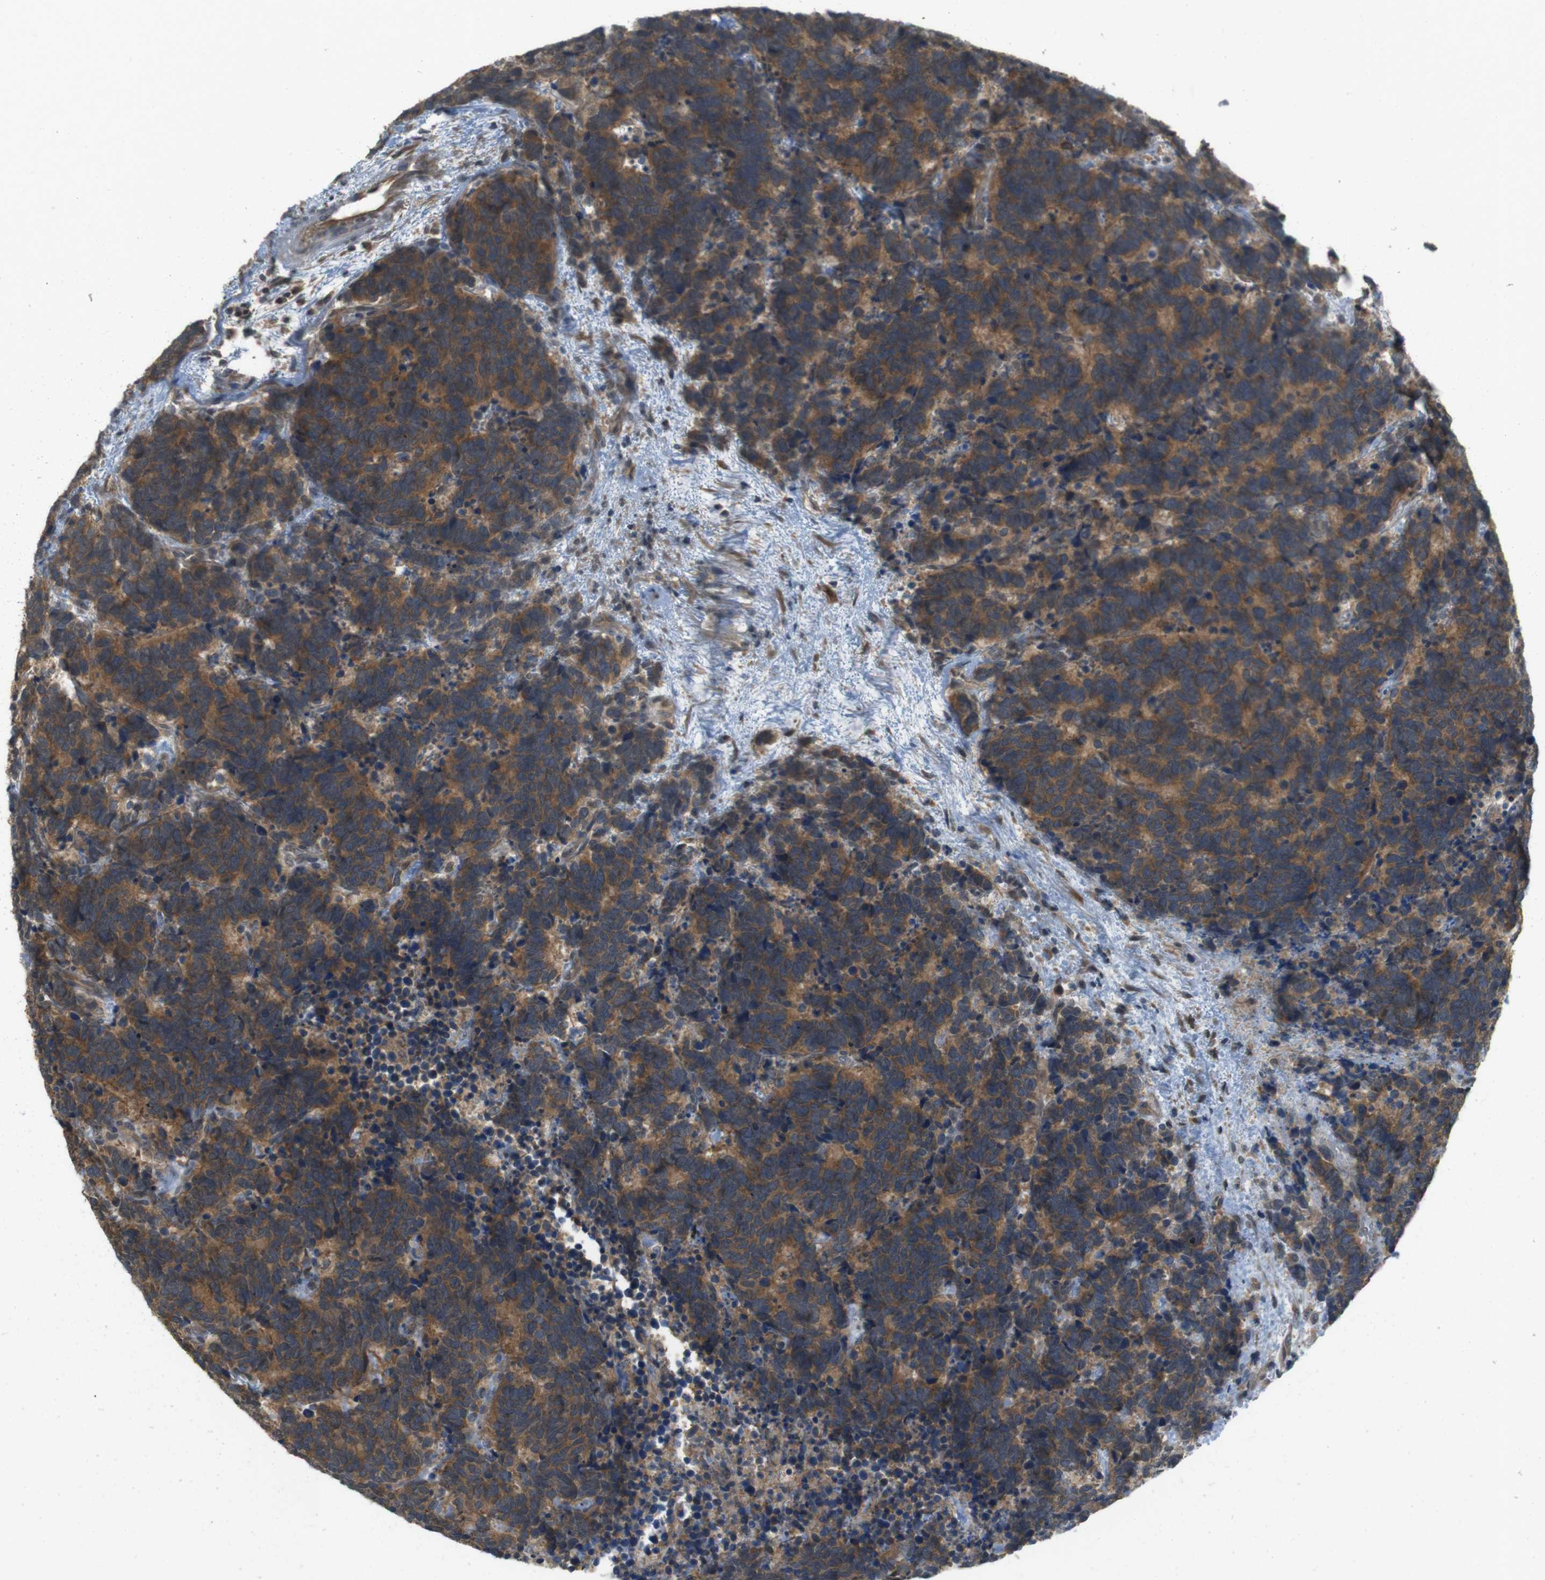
{"staining": {"intensity": "moderate", "quantity": ">75%", "location": "cytoplasmic/membranous"}, "tissue": "carcinoid", "cell_type": "Tumor cells", "image_type": "cancer", "snomed": [{"axis": "morphology", "description": "Carcinoma, NOS"}, {"axis": "morphology", "description": "Carcinoid, malignant, NOS"}, {"axis": "topography", "description": "Urinary bladder"}], "caption": "Carcinoid (malignant) was stained to show a protein in brown. There is medium levels of moderate cytoplasmic/membranous expression in approximately >75% of tumor cells. Using DAB (brown) and hematoxylin (blue) stains, captured at high magnification using brightfield microscopy.", "gene": "RNF130", "patient": {"sex": "male", "age": 57}}